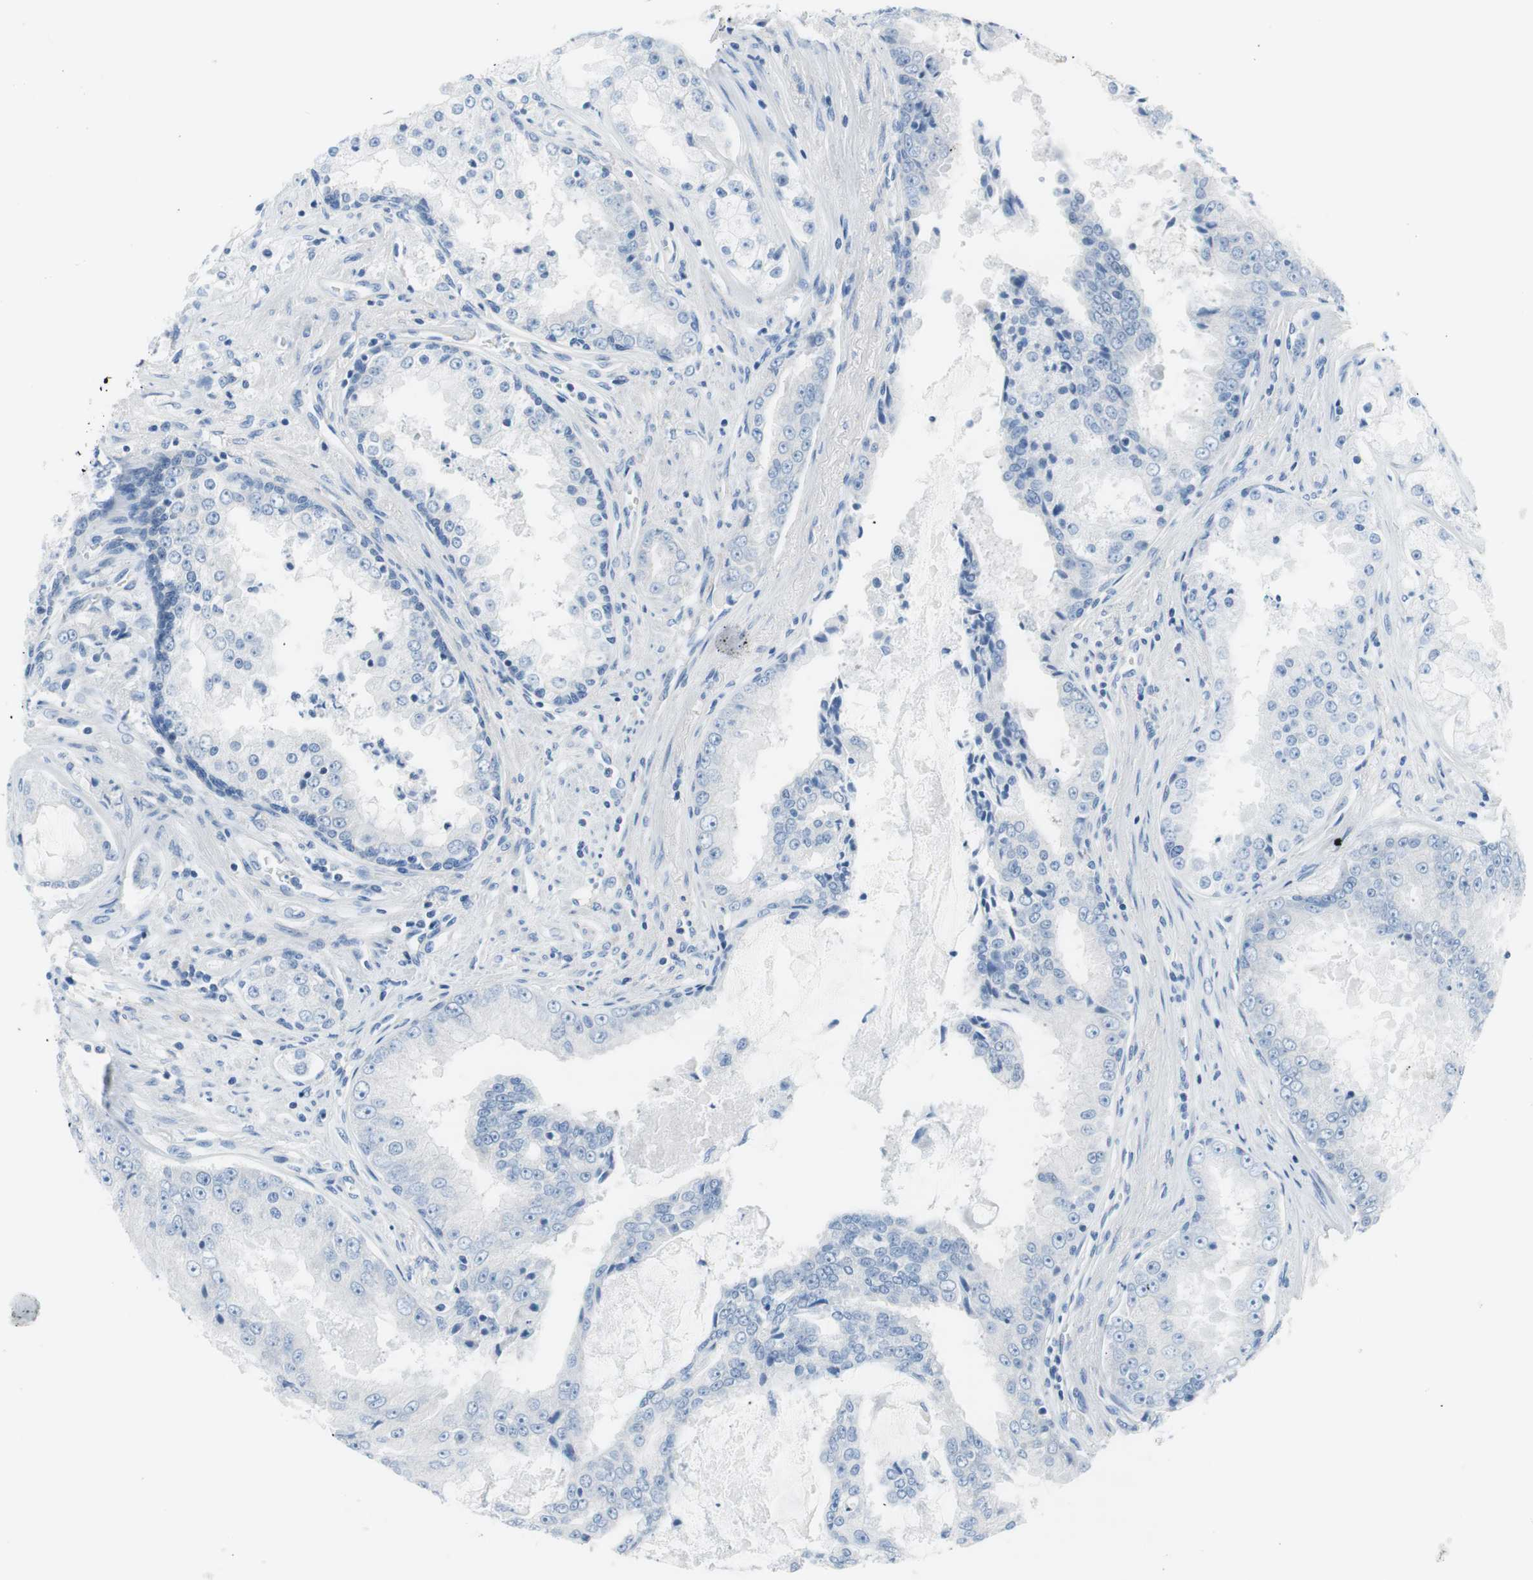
{"staining": {"intensity": "negative", "quantity": "none", "location": "none"}, "tissue": "prostate cancer", "cell_type": "Tumor cells", "image_type": "cancer", "snomed": [{"axis": "morphology", "description": "Adenocarcinoma, High grade"}, {"axis": "topography", "description": "Prostate"}], "caption": "IHC of prostate cancer (high-grade adenocarcinoma) demonstrates no staining in tumor cells. (Stains: DAB (3,3'-diaminobenzidine) IHC with hematoxylin counter stain, Microscopy: brightfield microscopy at high magnification).", "gene": "EVA1A", "patient": {"sex": "male", "age": 73}}